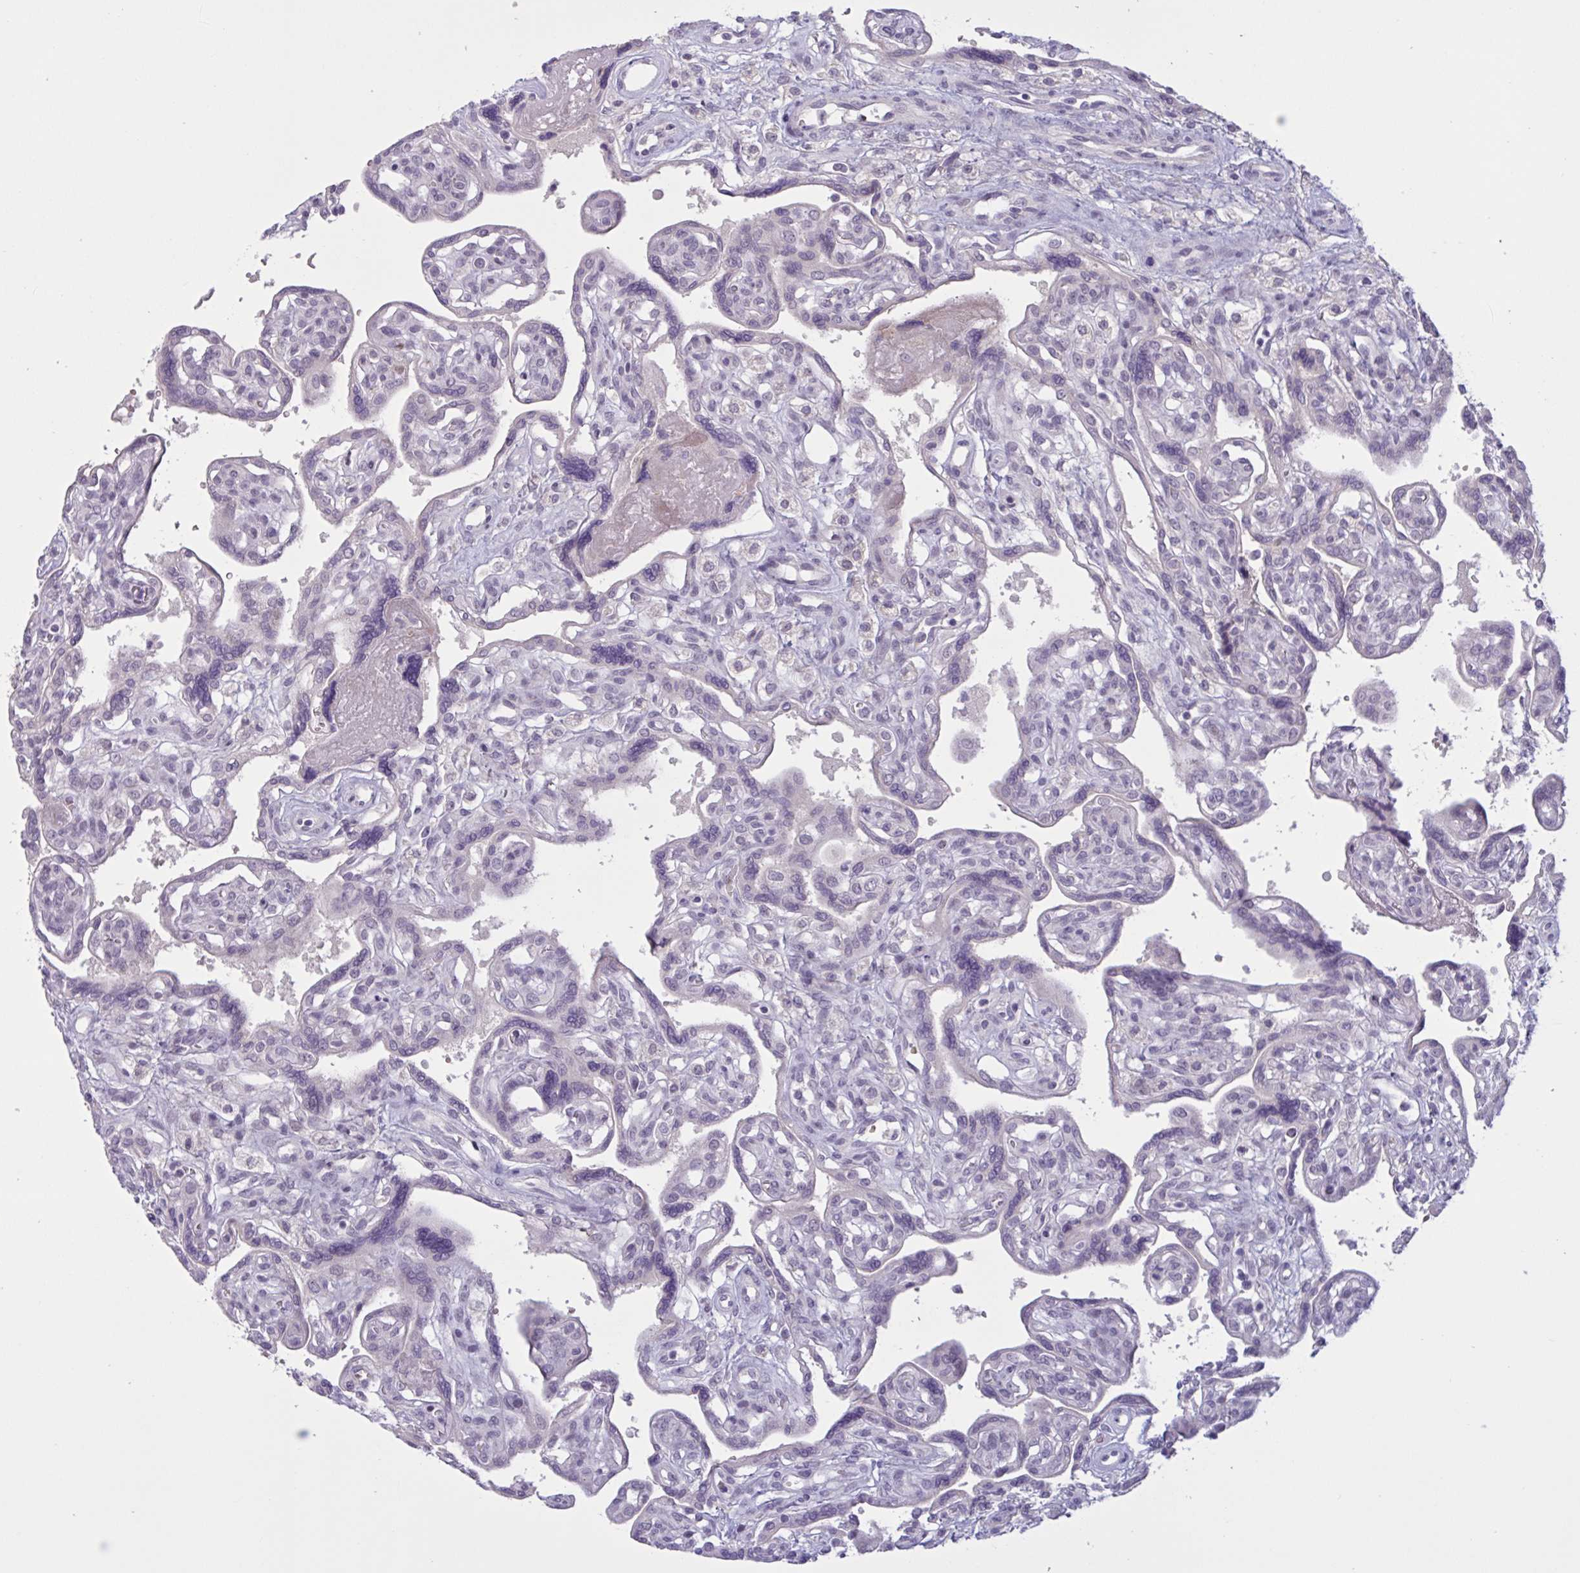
{"staining": {"intensity": "negative", "quantity": "none", "location": "none"}, "tissue": "placenta", "cell_type": "Trophoblastic cells", "image_type": "normal", "snomed": [{"axis": "morphology", "description": "Normal tissue, NOS"}, {"axis": "topography", "description": "Placenta"}], "caption": "DAB immunohistochemical staining of normal placenta displays no significant staining in trophoblastic cells.", "gene": "ENSG00000281613", "patient": {"sex": "female", "age": 39}}